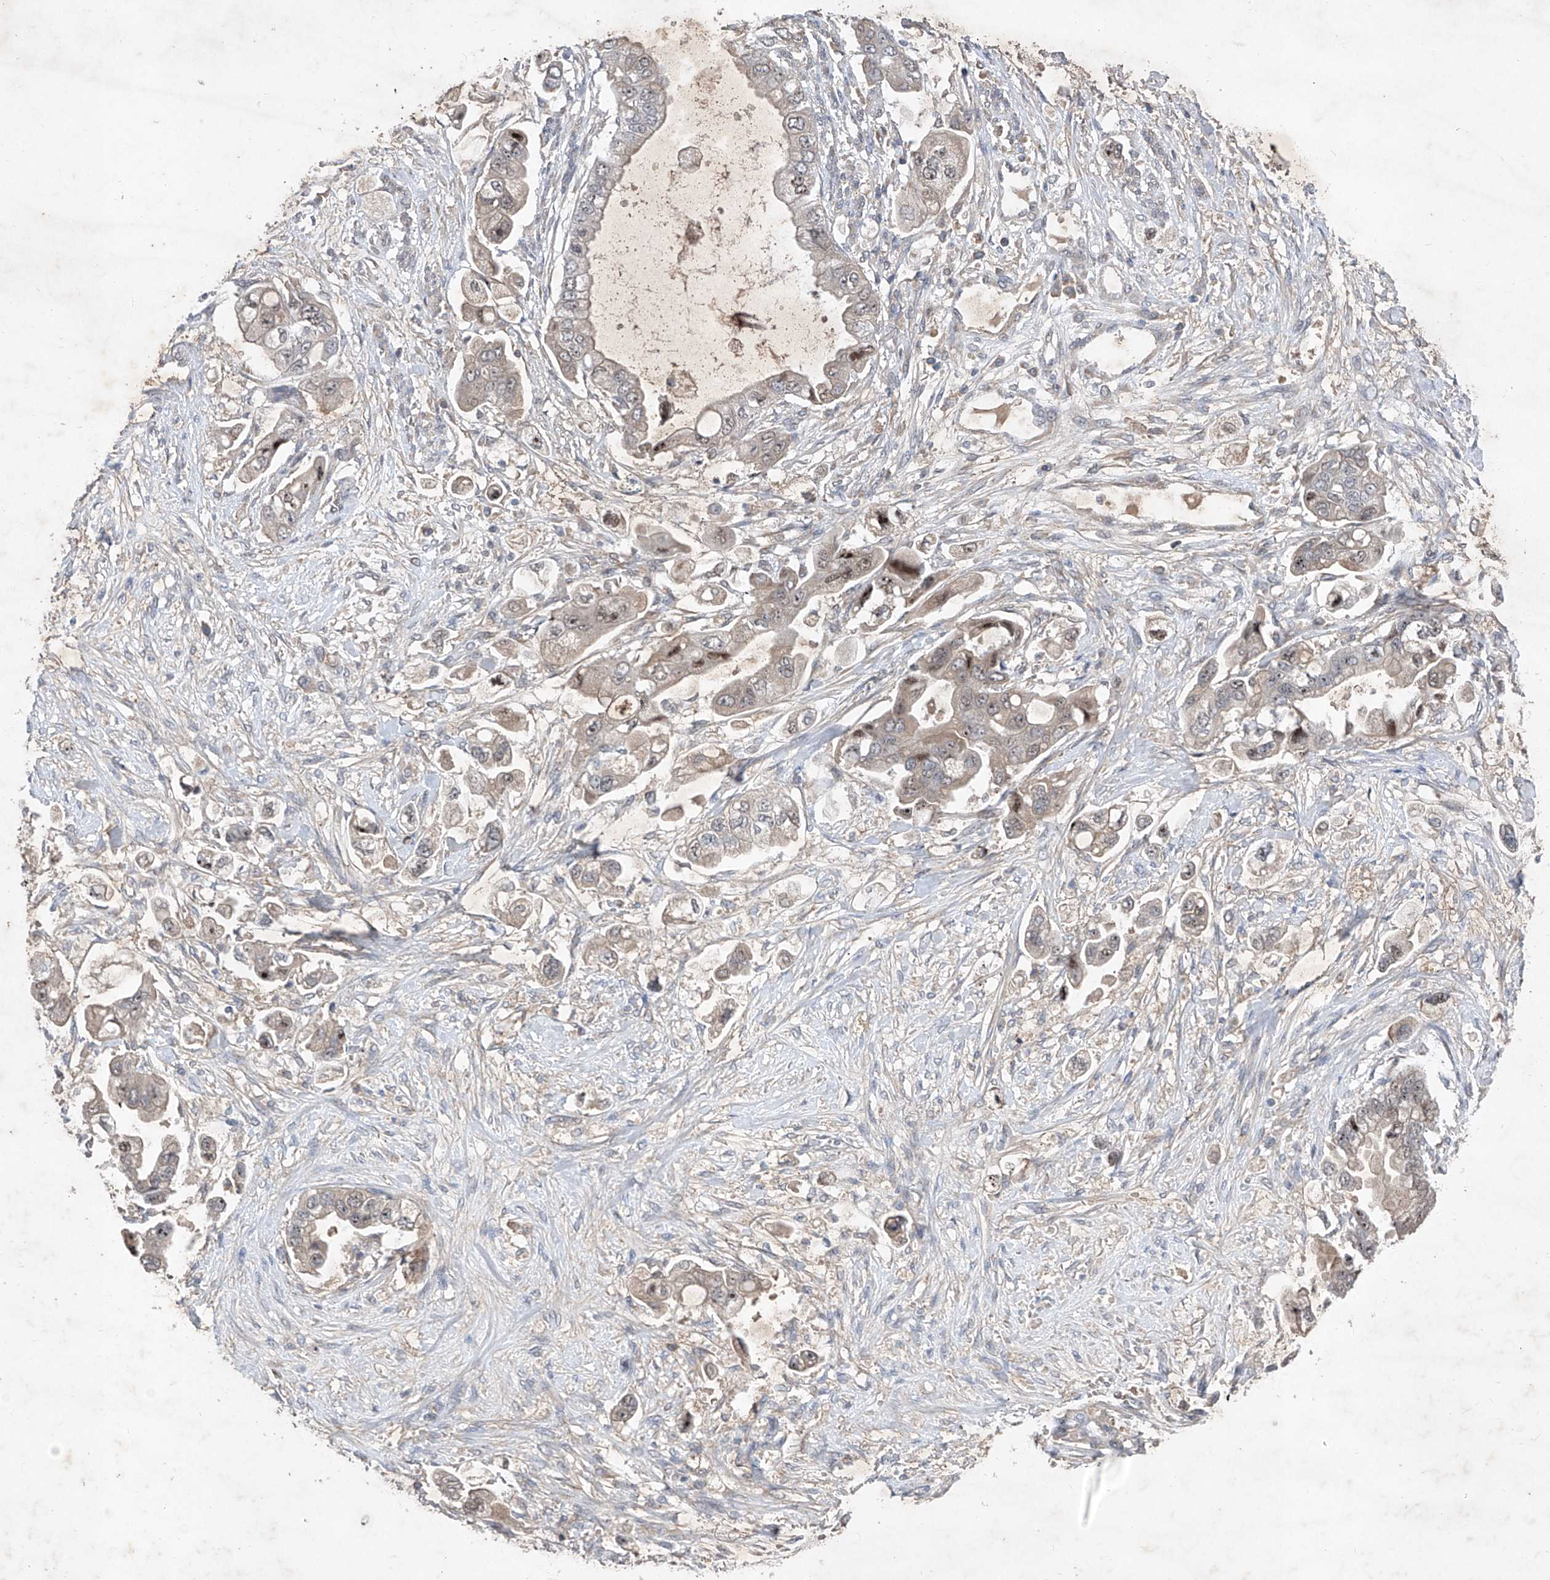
{"staining": {"intensity": "moderate", "quantity": "<25%", "location": "nuclear"}, "tissue": "stomach cancer", "cell_type": "Tumor cells", "image_type": "cancer", "snomed": [{"axis": "morphology", "description": "Adenocarcinoma, NOS"}, {"axis": "topography", "description": "Stomach"}], "caption": "Stomach cancer was stained to show a protein in brown. There is low levels of moderate nuclear positivity in approximately <25% of tumor cells.", "gene": "FAM135A", "patient": {"sex": "male", "age": 62}}